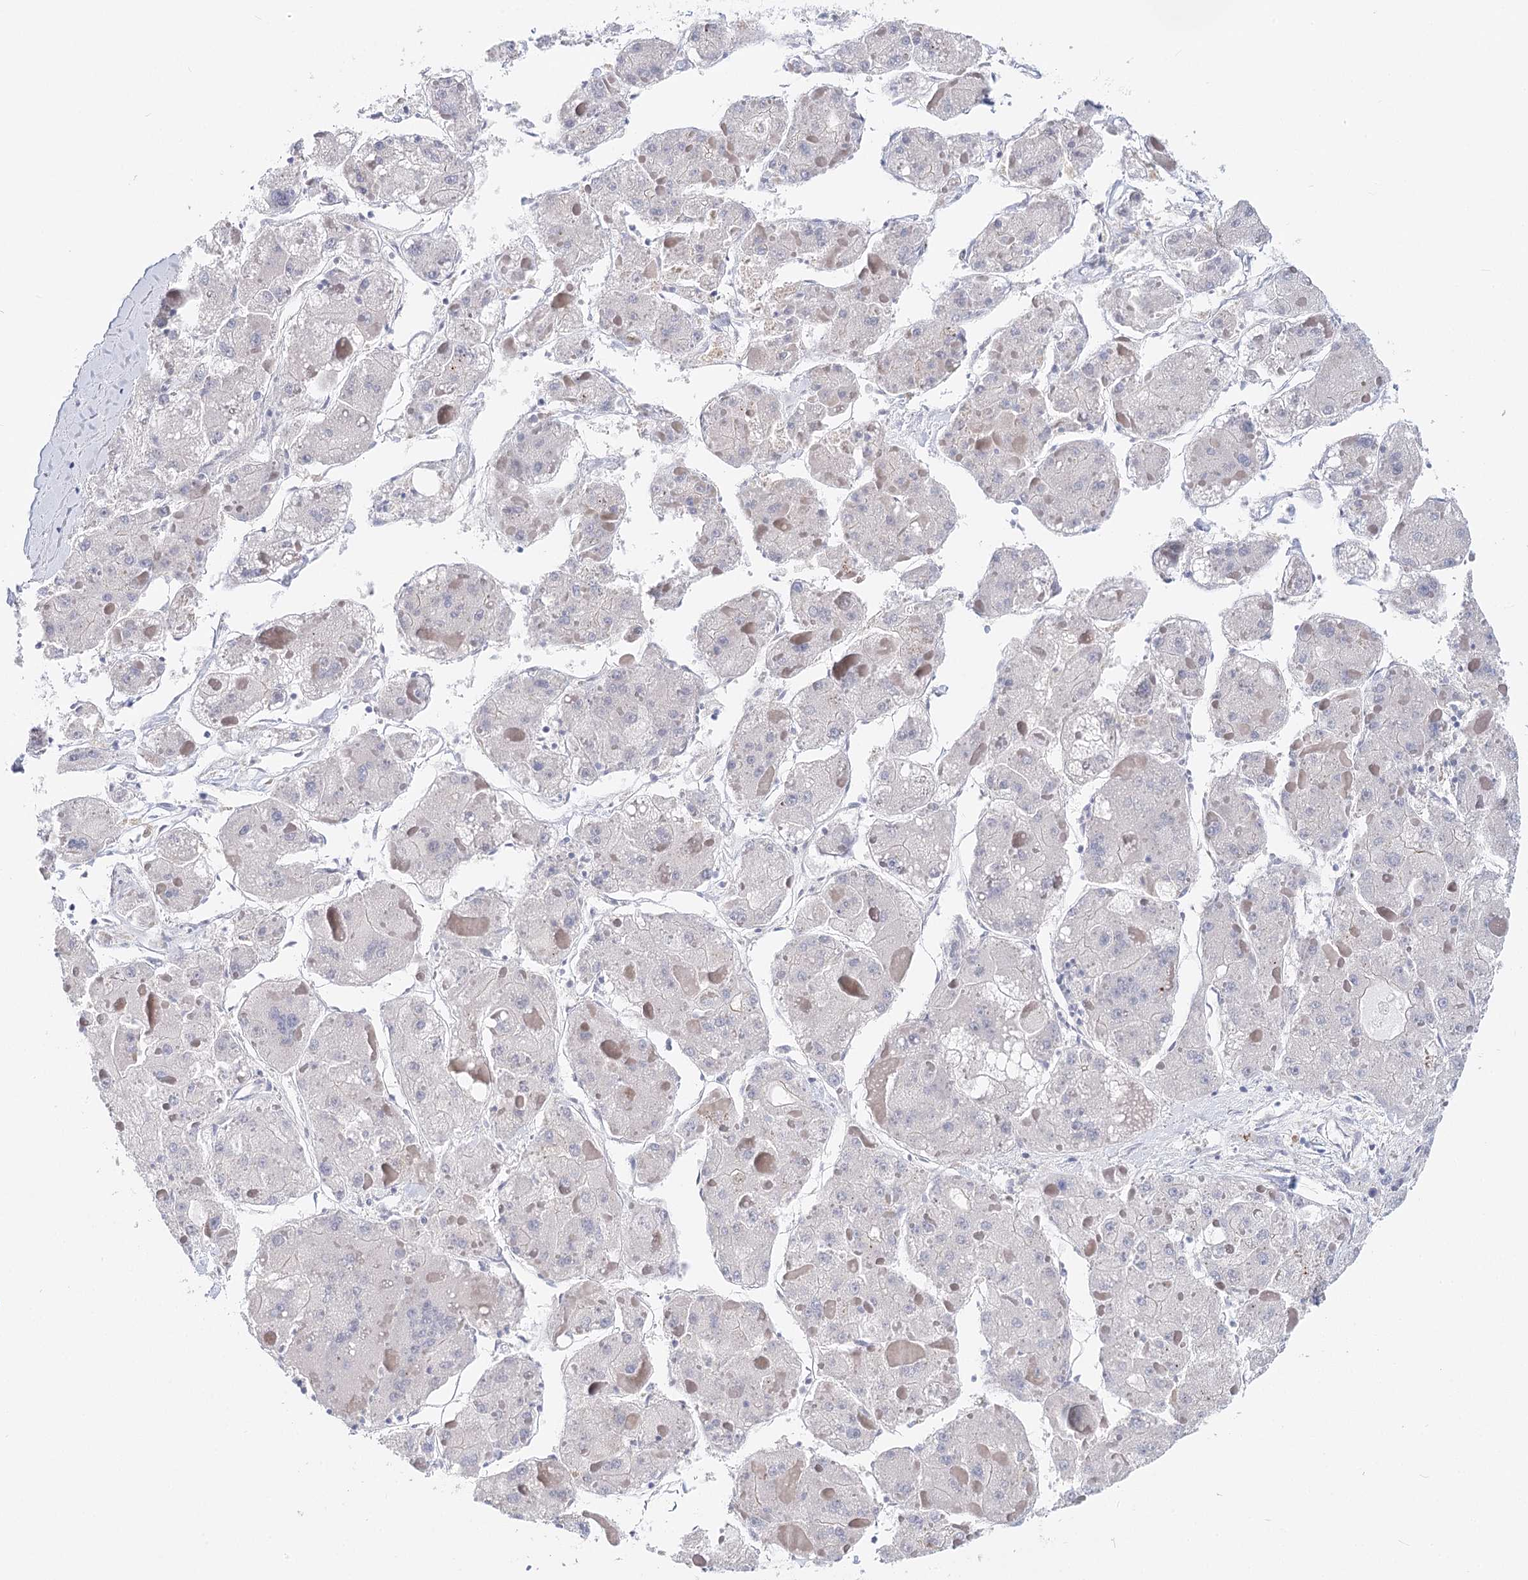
{"staining": {"intensity": "negative", "quantity": "none", "location": "none"}, "tissue": "liver cancer", "cell_type": "Tumor cells", "image_type": "cancer", "snomed": [{"axis": "morphology", "description": "Carcinoma, Hepatocellular, NOS"}, {"axis": "topography", "description": "Liver"}], "caption": "Human liver cancer (hepatocellular carcinoma) stained for a protein using immunohistochemistry shows no expression in tumor cells.", "gene": "TEX12", "patient": {"sex": "female", "age": 73}}